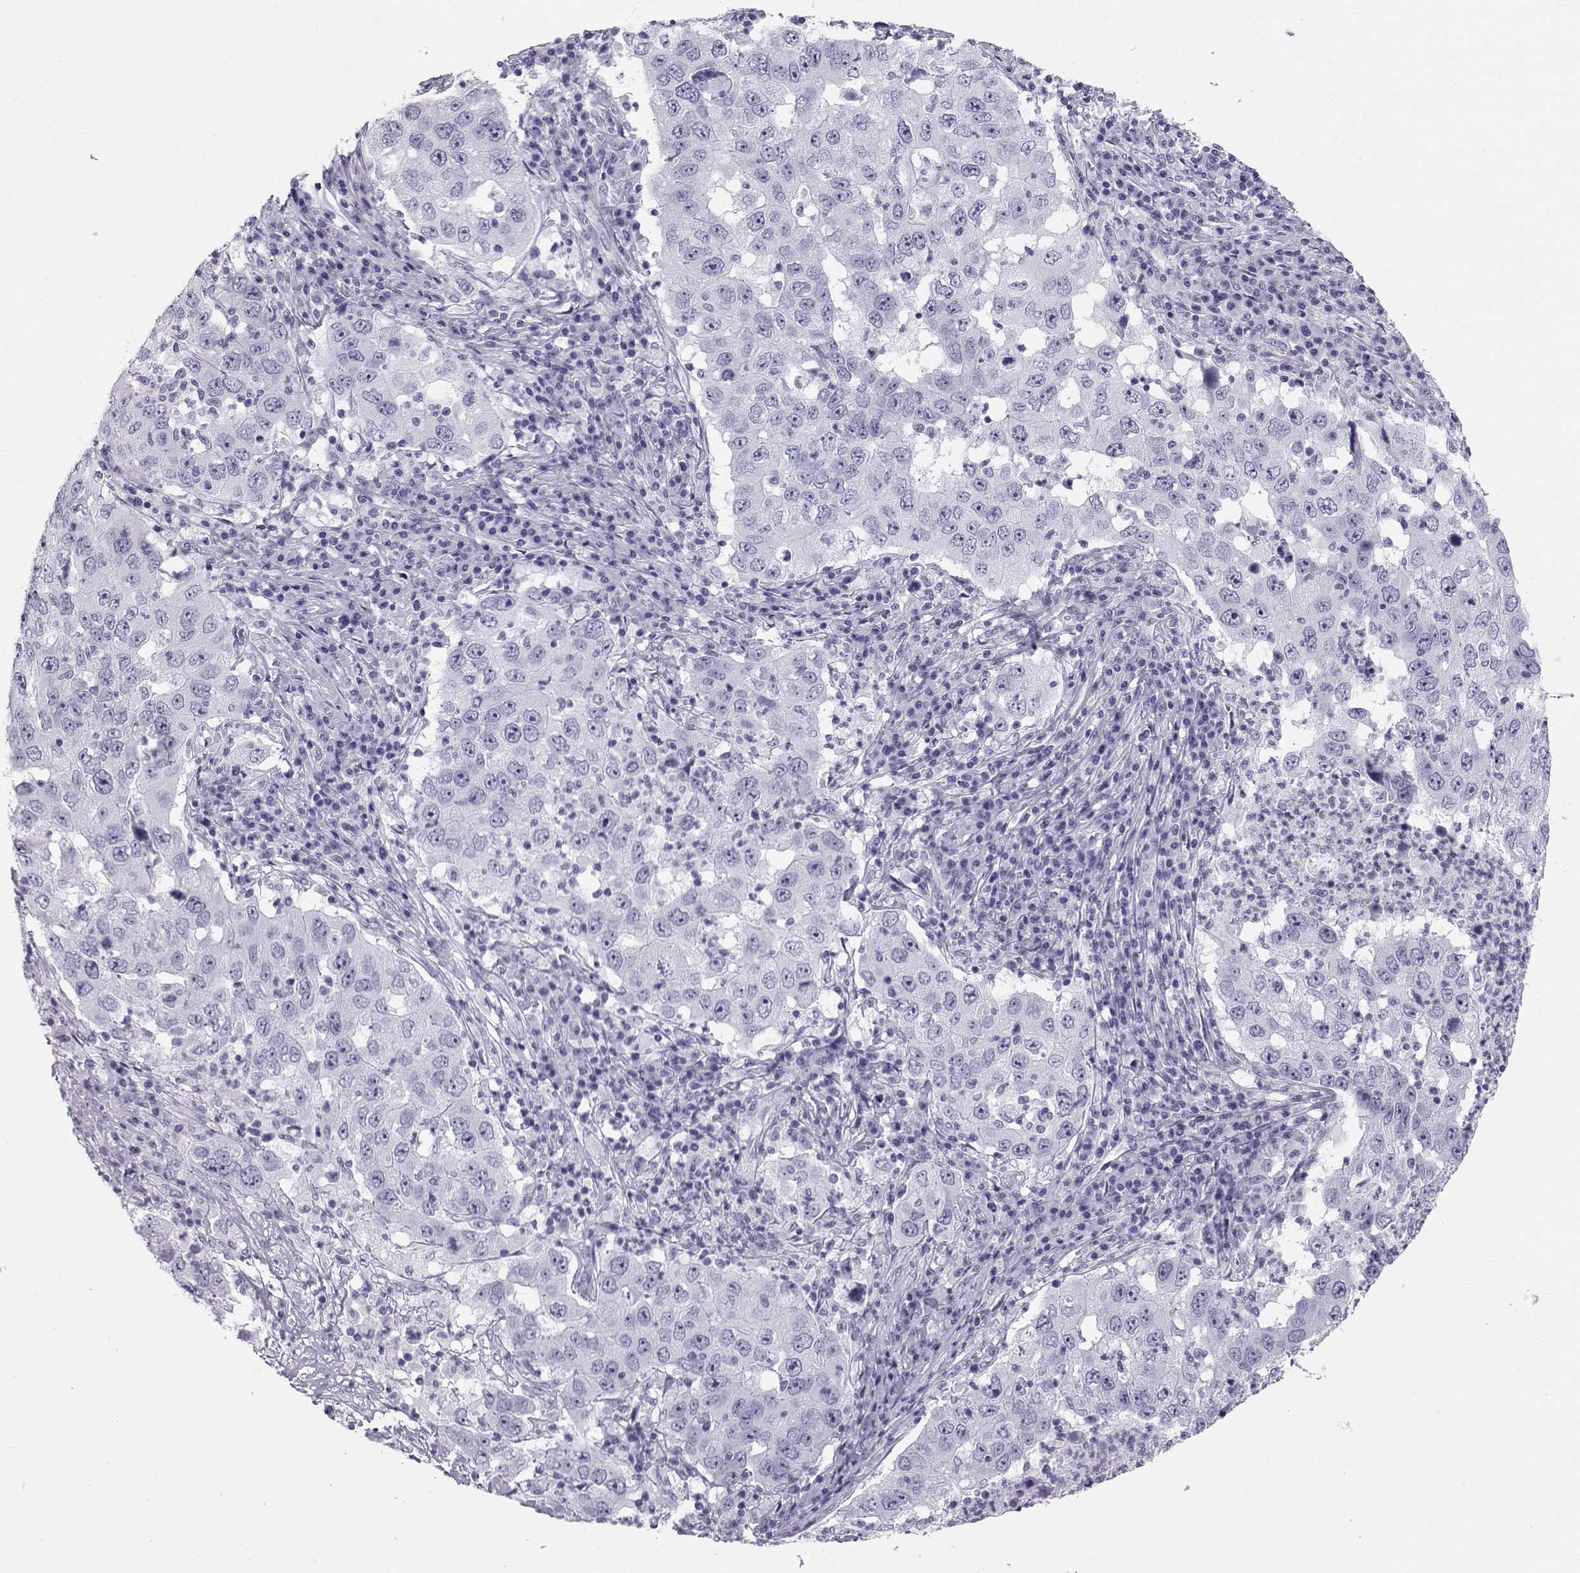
{"staining": {"intensity": "negative", "quantity": "none", "location": "none"}, "tissue": "lung cancer", "cell_type": "Tumor cells", "image_type": "cancer", "snomed": [{"axis": "morphology", "description": "Adenocarcinoma, NOS"}, {"axis": "topography", "description": "Lung"}], "caption": "Human adenocarcinoma (lung) stained for a protein using immunohistochemistry (IHC) demonstrates no positivity in tumor cells.", "gene": "RD3", "patient": {"sex": "male", "age": 73}}